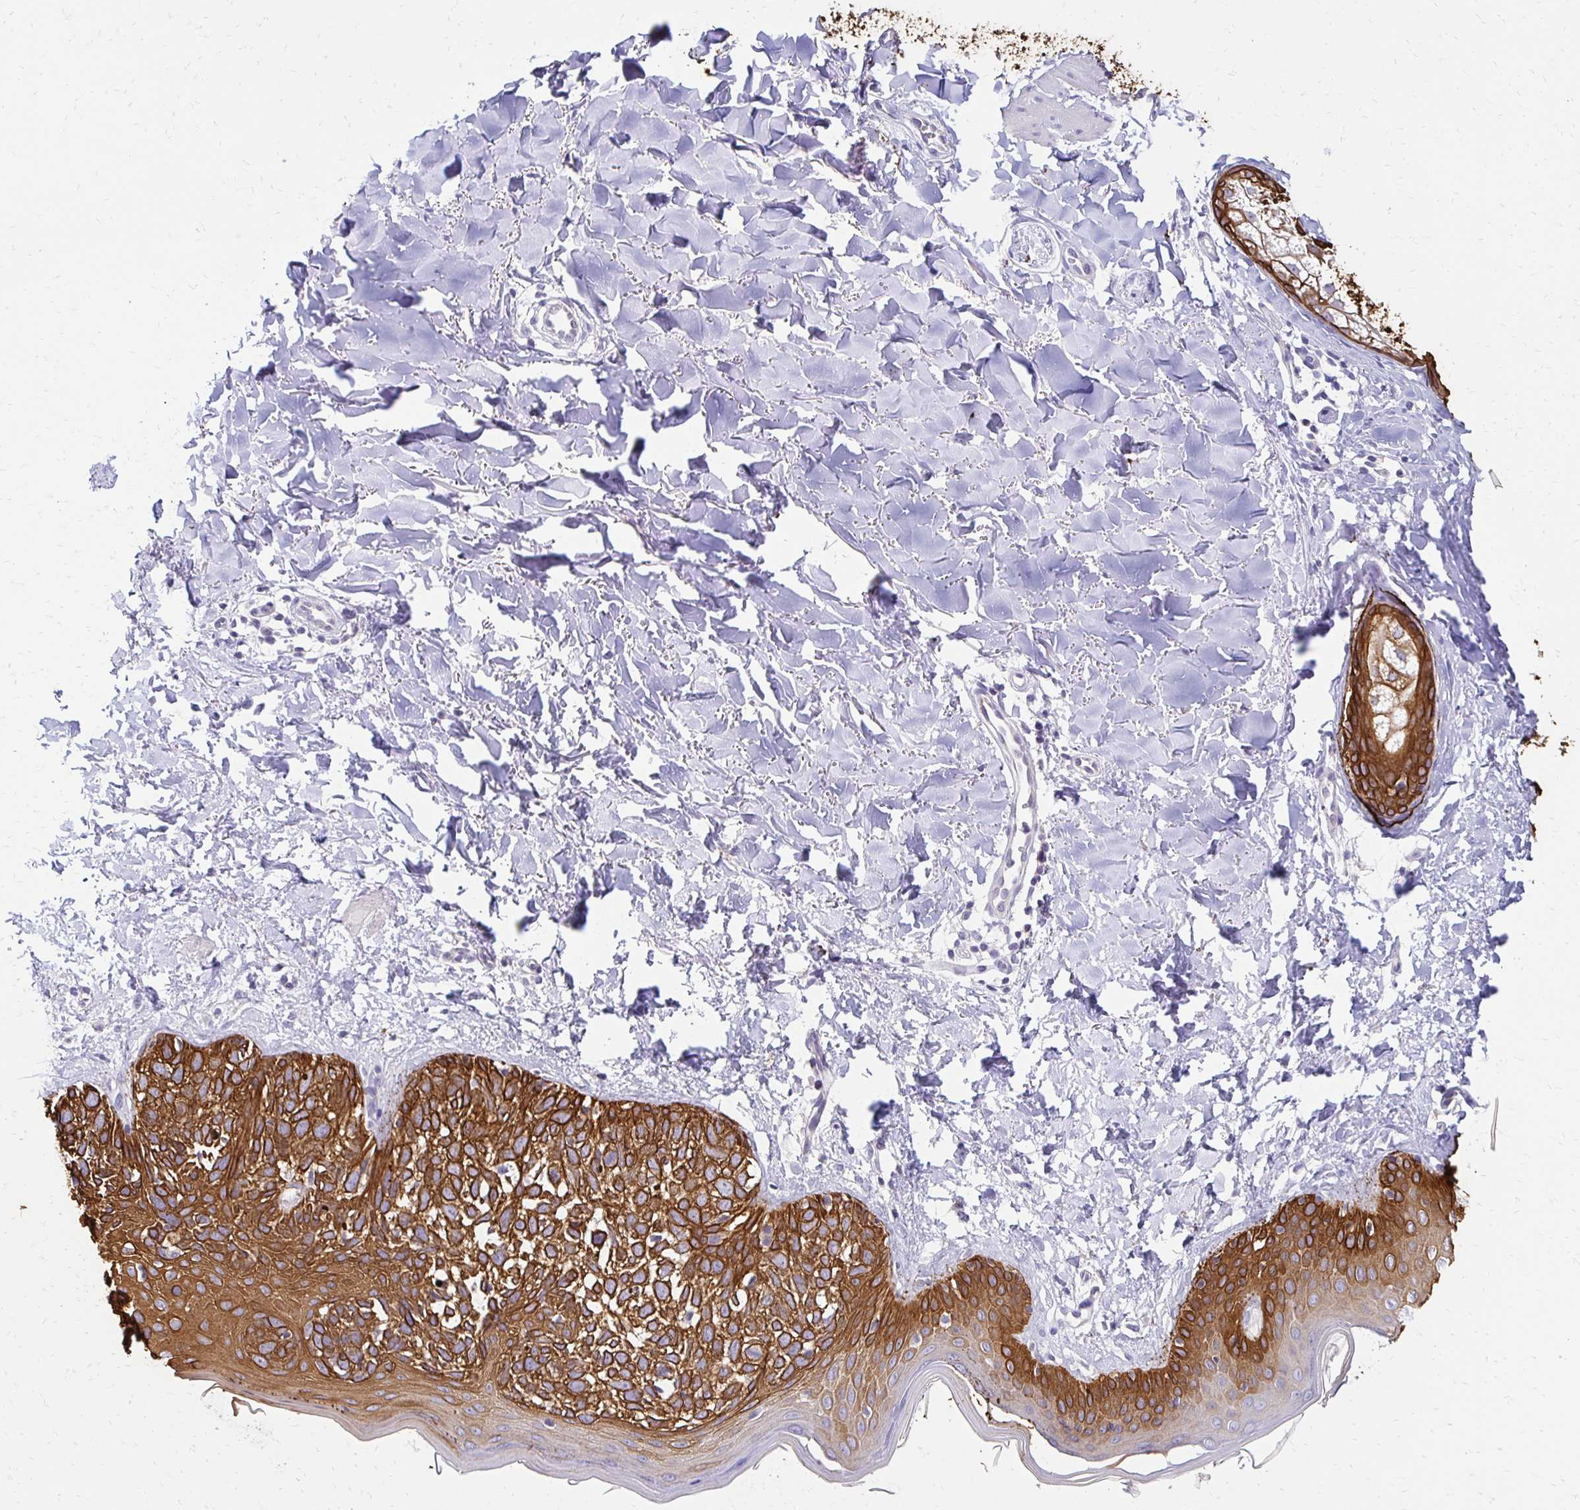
{"staining": {"intensity": "strong", "quantity": ">75%", "location": "cytoplasmic/membranous"}, "tissue": "skin cancer", "cell_type": "Tumor cells", "image_type": "cancer", "snomed": [{"axis": "morphology", "description": "Basal cell carcinoma"}, {"axis": "topography", "description": "Skin"}], "caption": "Skin cancer stained with a protein marker exhibits strong staining in tumor cells.", "gene": "C1QTNF2", "patient": {"sex": "female", "age": 45}}